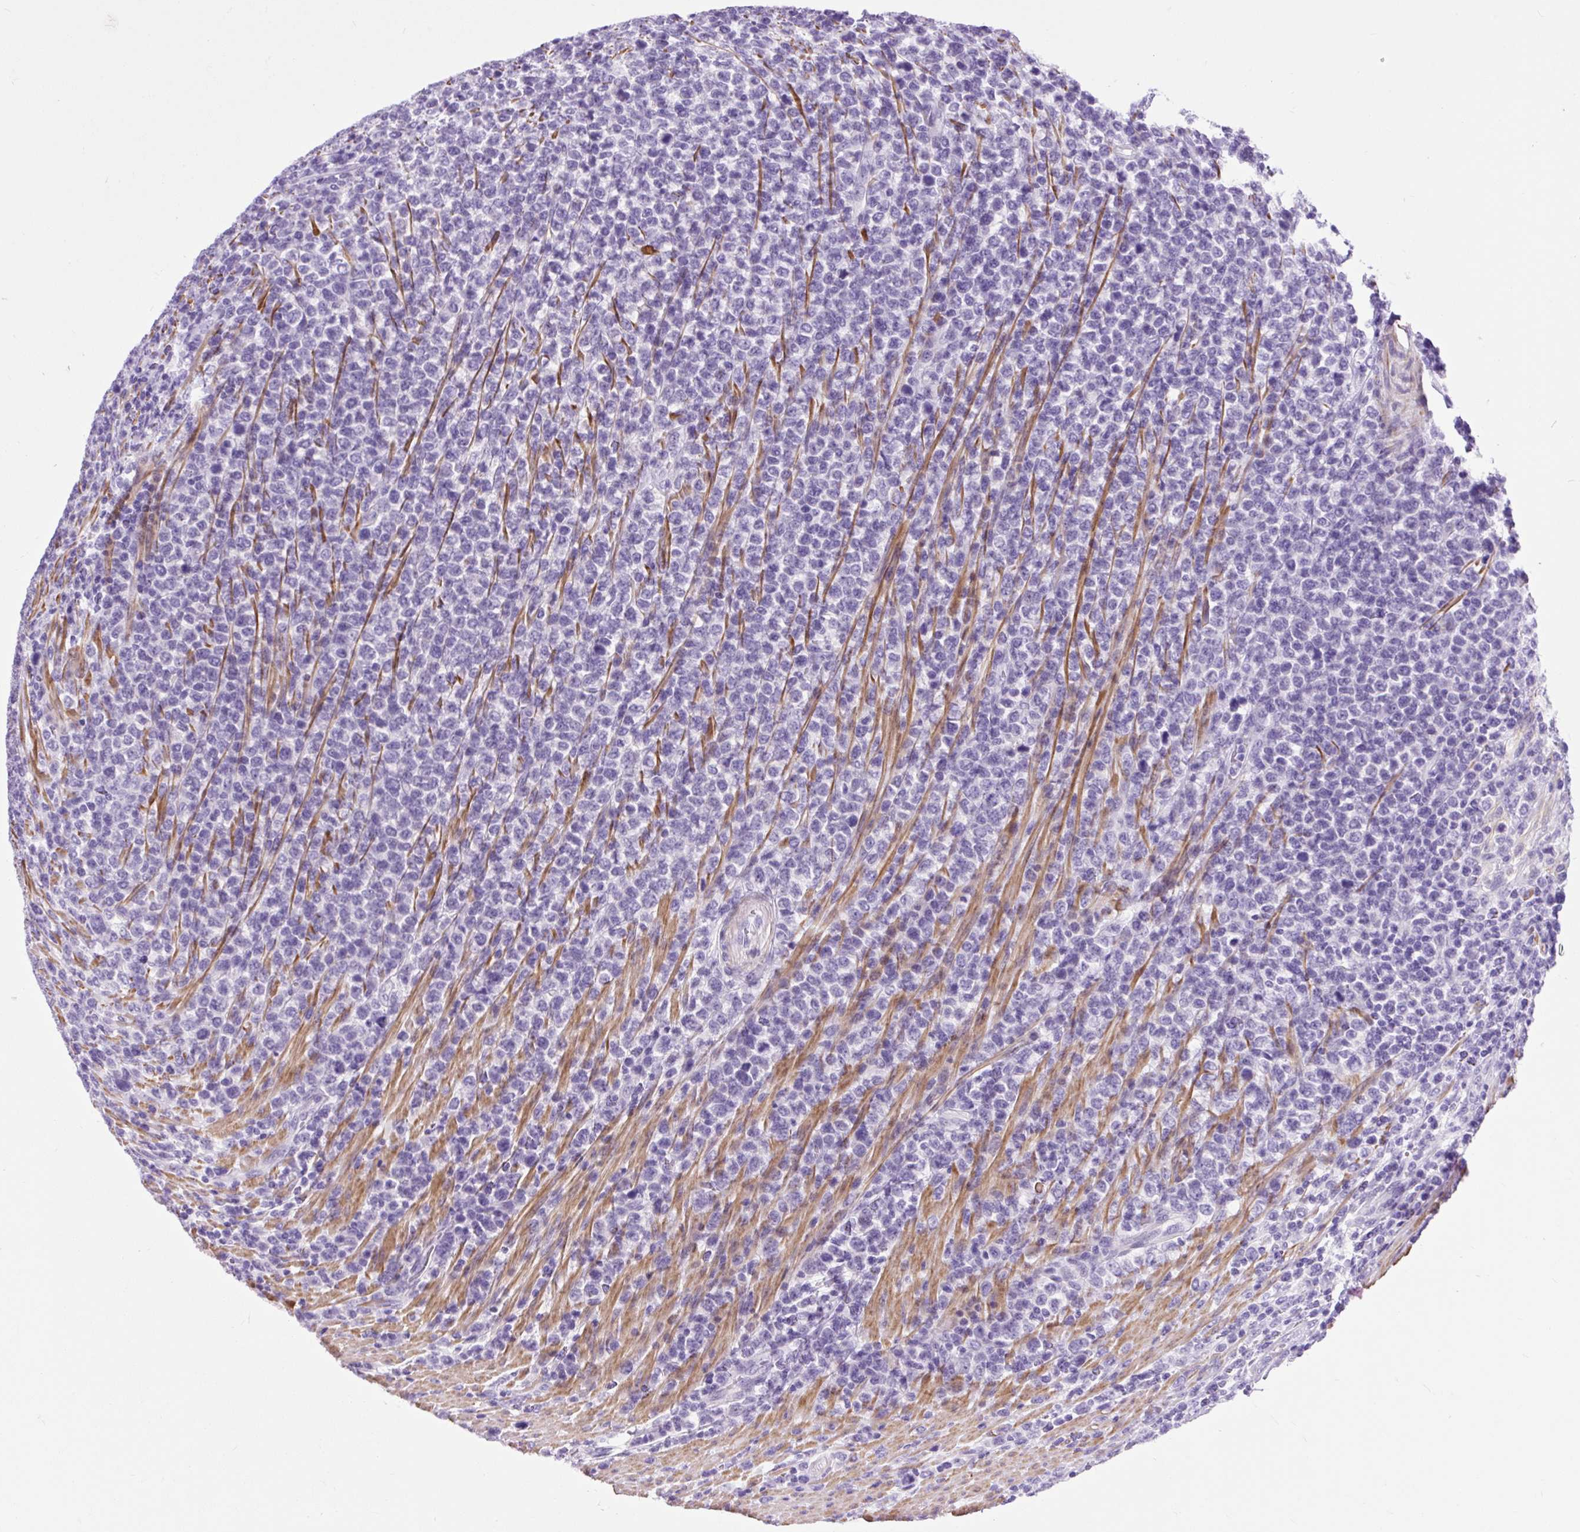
{"staining": {"intensity": "negative", "quantity": "none", "location": "none"}, "tissue": "lymphoma", "cell_type": "Tumor cells", "image_type": "cancer", "snomed": [{"axis": "morphology", "description": "Malignant lymphoma, non-Hodgkin's type, High grade"}, {"axis": "topography", "description": "Soft tissue"}], "caption": "High power microscopy photomicrograph of an immunohistochemistry (IHC) photomicrograph of lymphoma, revealing no significant expression in tumor cells.", "gene": "DPP6", "patient": {"sex": "female", "age": 56}}